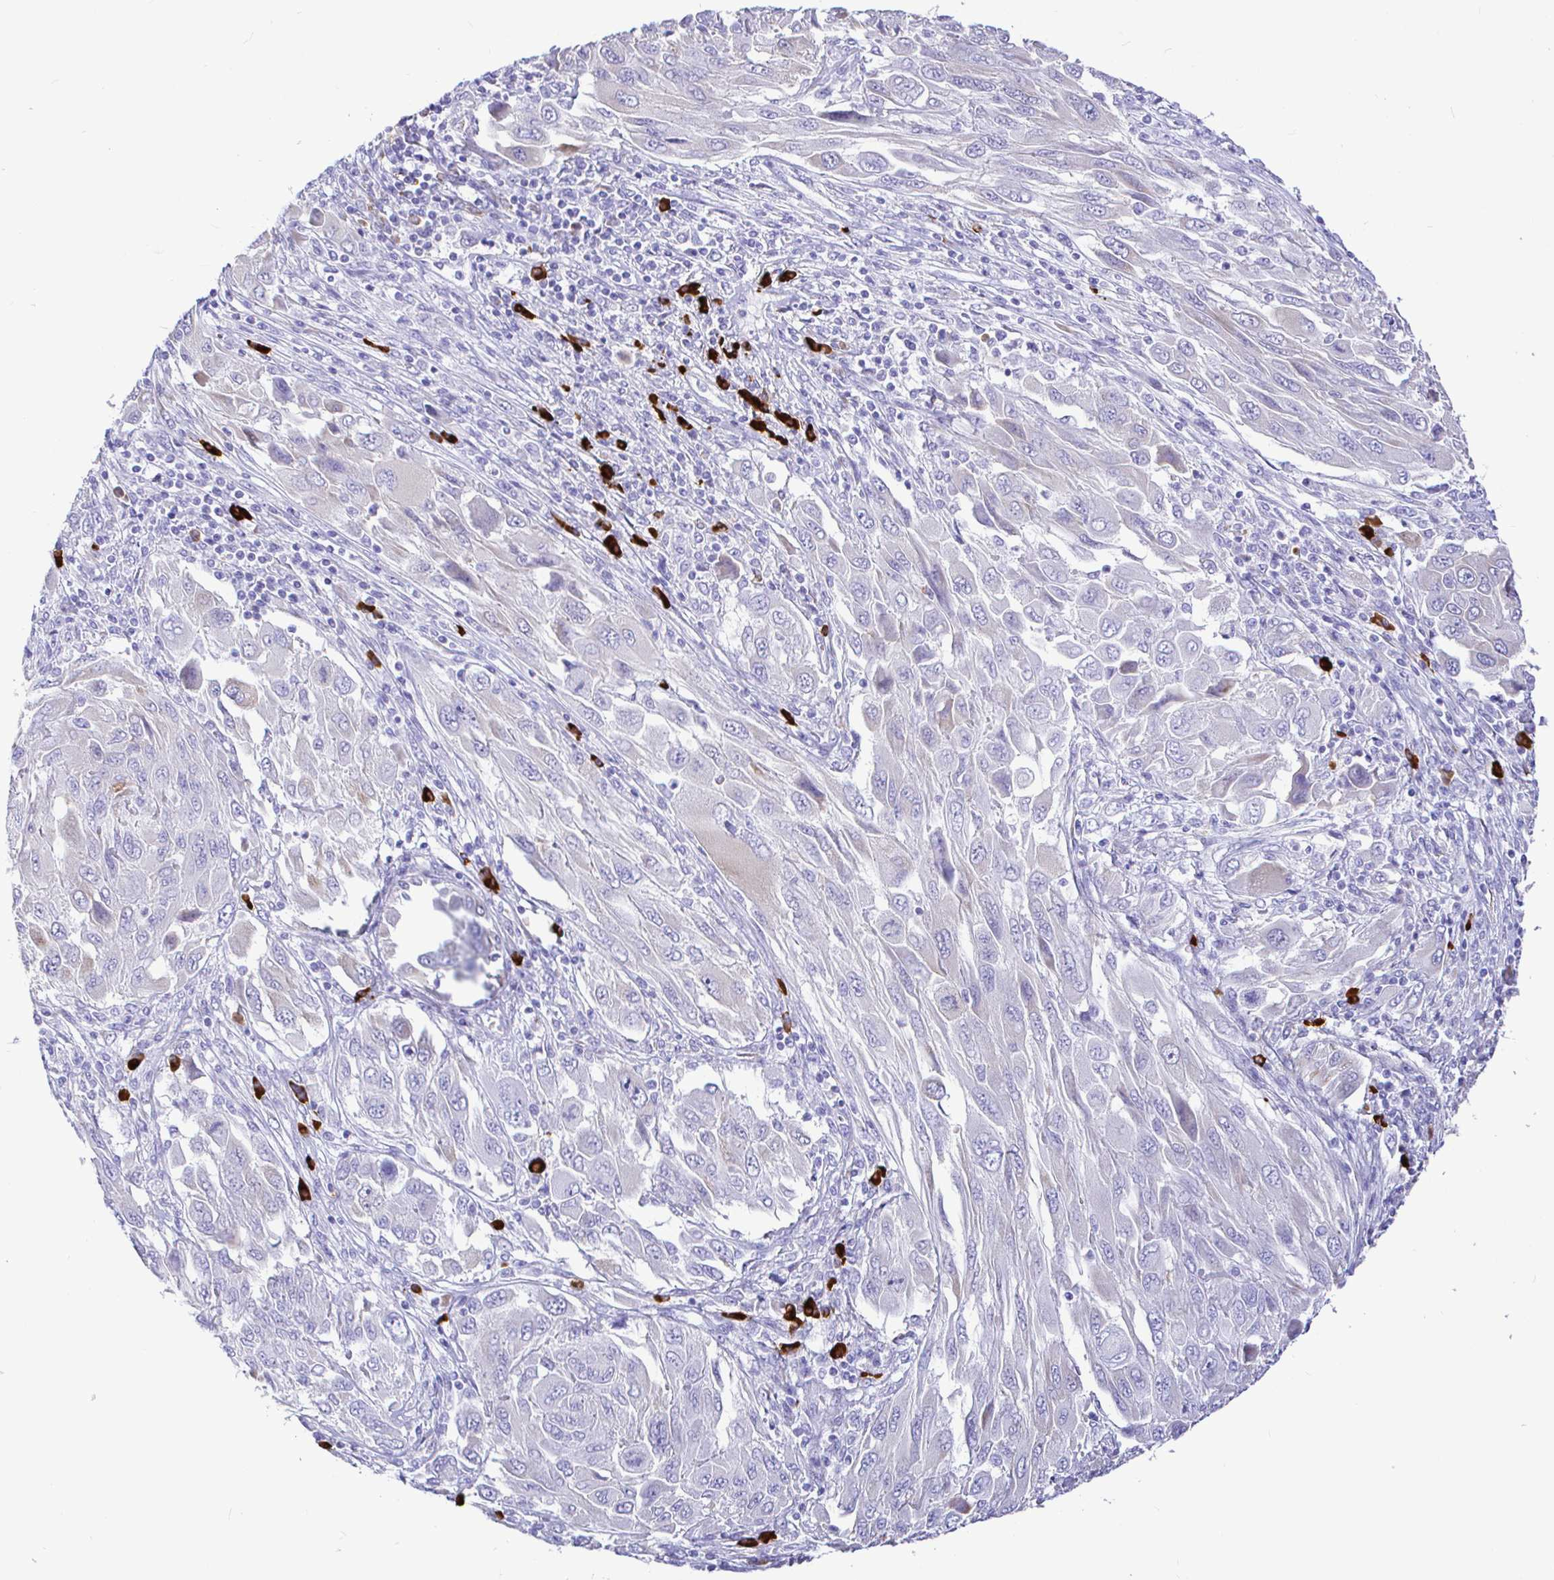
{"staining": {"intensity": "negative", "quantity": "none", "location": "none"}, "tissue": "melanoma", "cell_type": "Tumor cells", "image_type": "cancer", "snomed": [{"axis": "morphology", "description": "Malignant melanoma, NOS"}, {"axis": "topography", "description": "Skin"}], "caption": "The image displays no staining of tumor cells in malignant melanoma.", "gene": "CCDC62", "patient": {"sex": "female", "age": 91}}